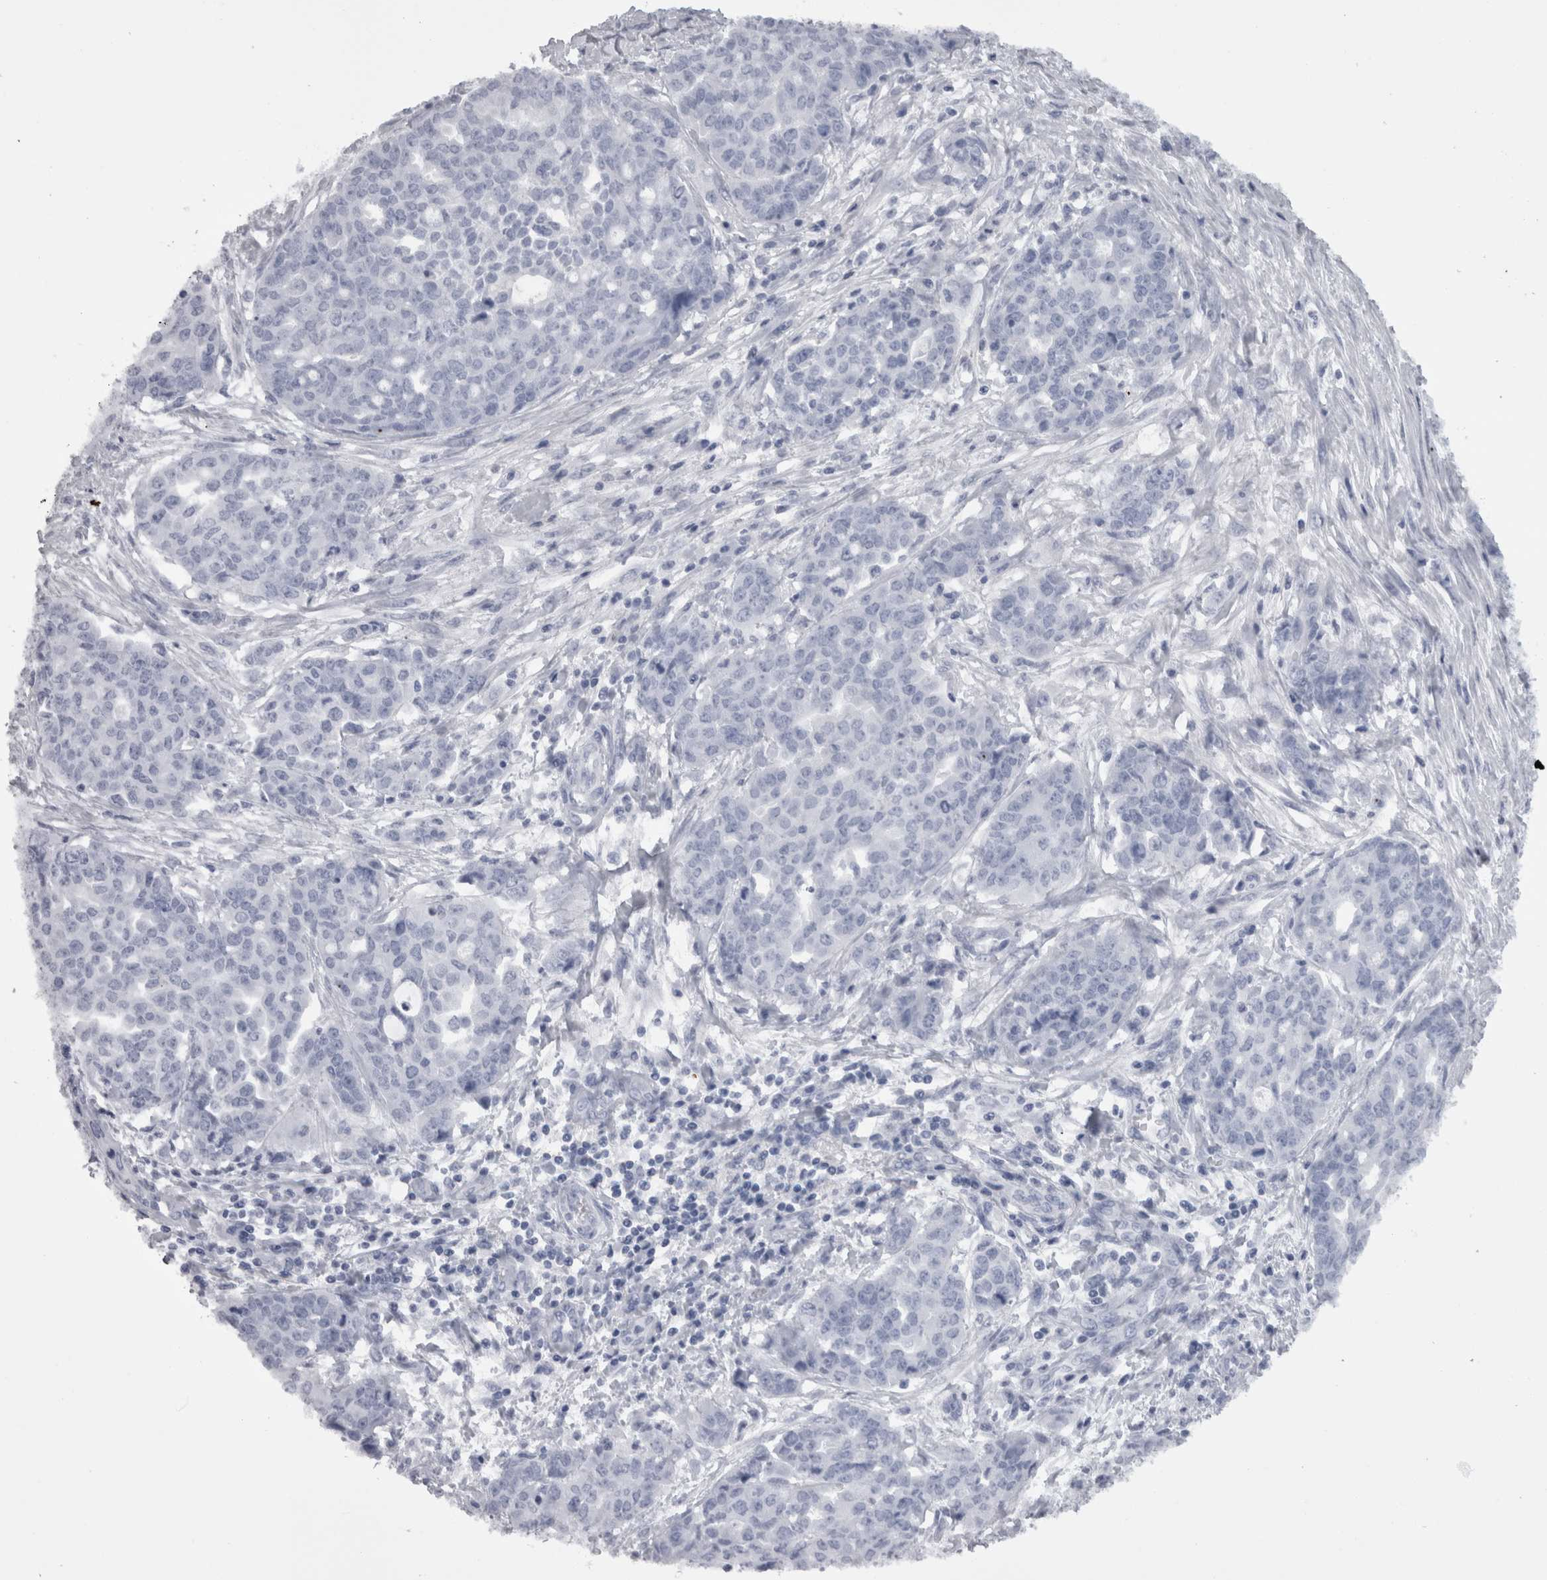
{"staining": {"intensity": "negative", "quantity": "none", "location": "none"}, "tissue": "ovarian cancer", "cell_type": "Tumor cells", "image_type": "cancer", "snomed": [{"axis": "morphology", "description": "Cystadenocarcinoma, serous, NOS"}, {"axis": "topography", "description": "Soft tissue"}, {"axis": "topography", "description": "Ovary"}], "caption": "An image of human serous cystadenocarcinoma (ovarian) is negative for staining in tumor cells.", "gene": "CAMK2D", "patient": {"sex": "female", "age": 57}}